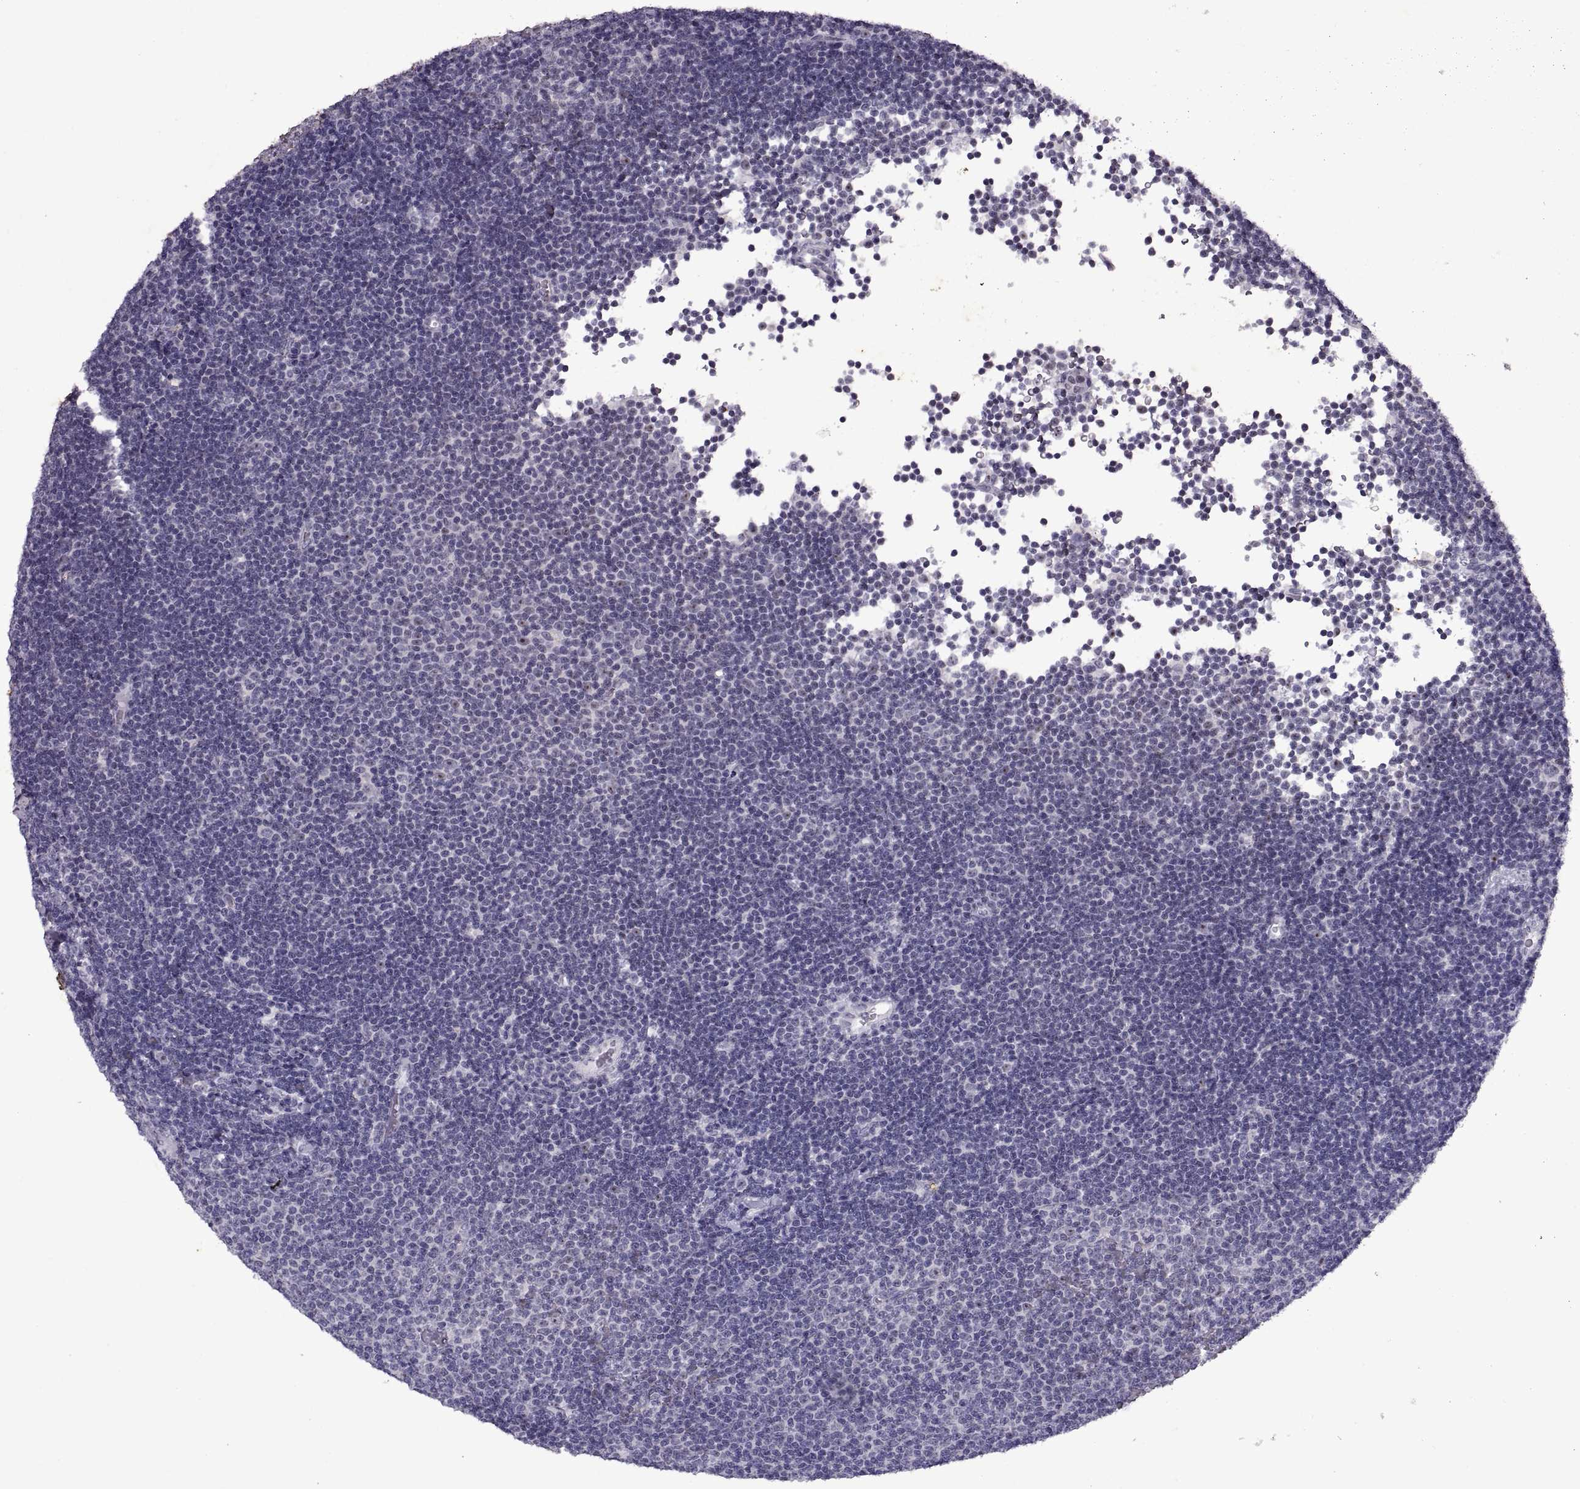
{"staining": {"intensity": "negative", "quantity": "none", "location": "none"}, "tissue": "lymphoma", "cell_type": "Tumor cells", "image_type": "cancer", "snomed": [{"axis": "morphology", "description": "Malignant lymphoma, non-Hodgkin's type, Low grade"}, {"axis": "topography", "description": "Brain"}], "caption": "High magnification brightfield microscopy of malignant lymphoma, non-Hodgkin's type (low-grade) stained with DAB (3,3'-diaminobenzidine) (brown) and counterstained with hematoxylin (blue): tumor cells show no significant positivity.", "gene": "SINHCAF", "patient": {"sex": "female", "age": 66}}